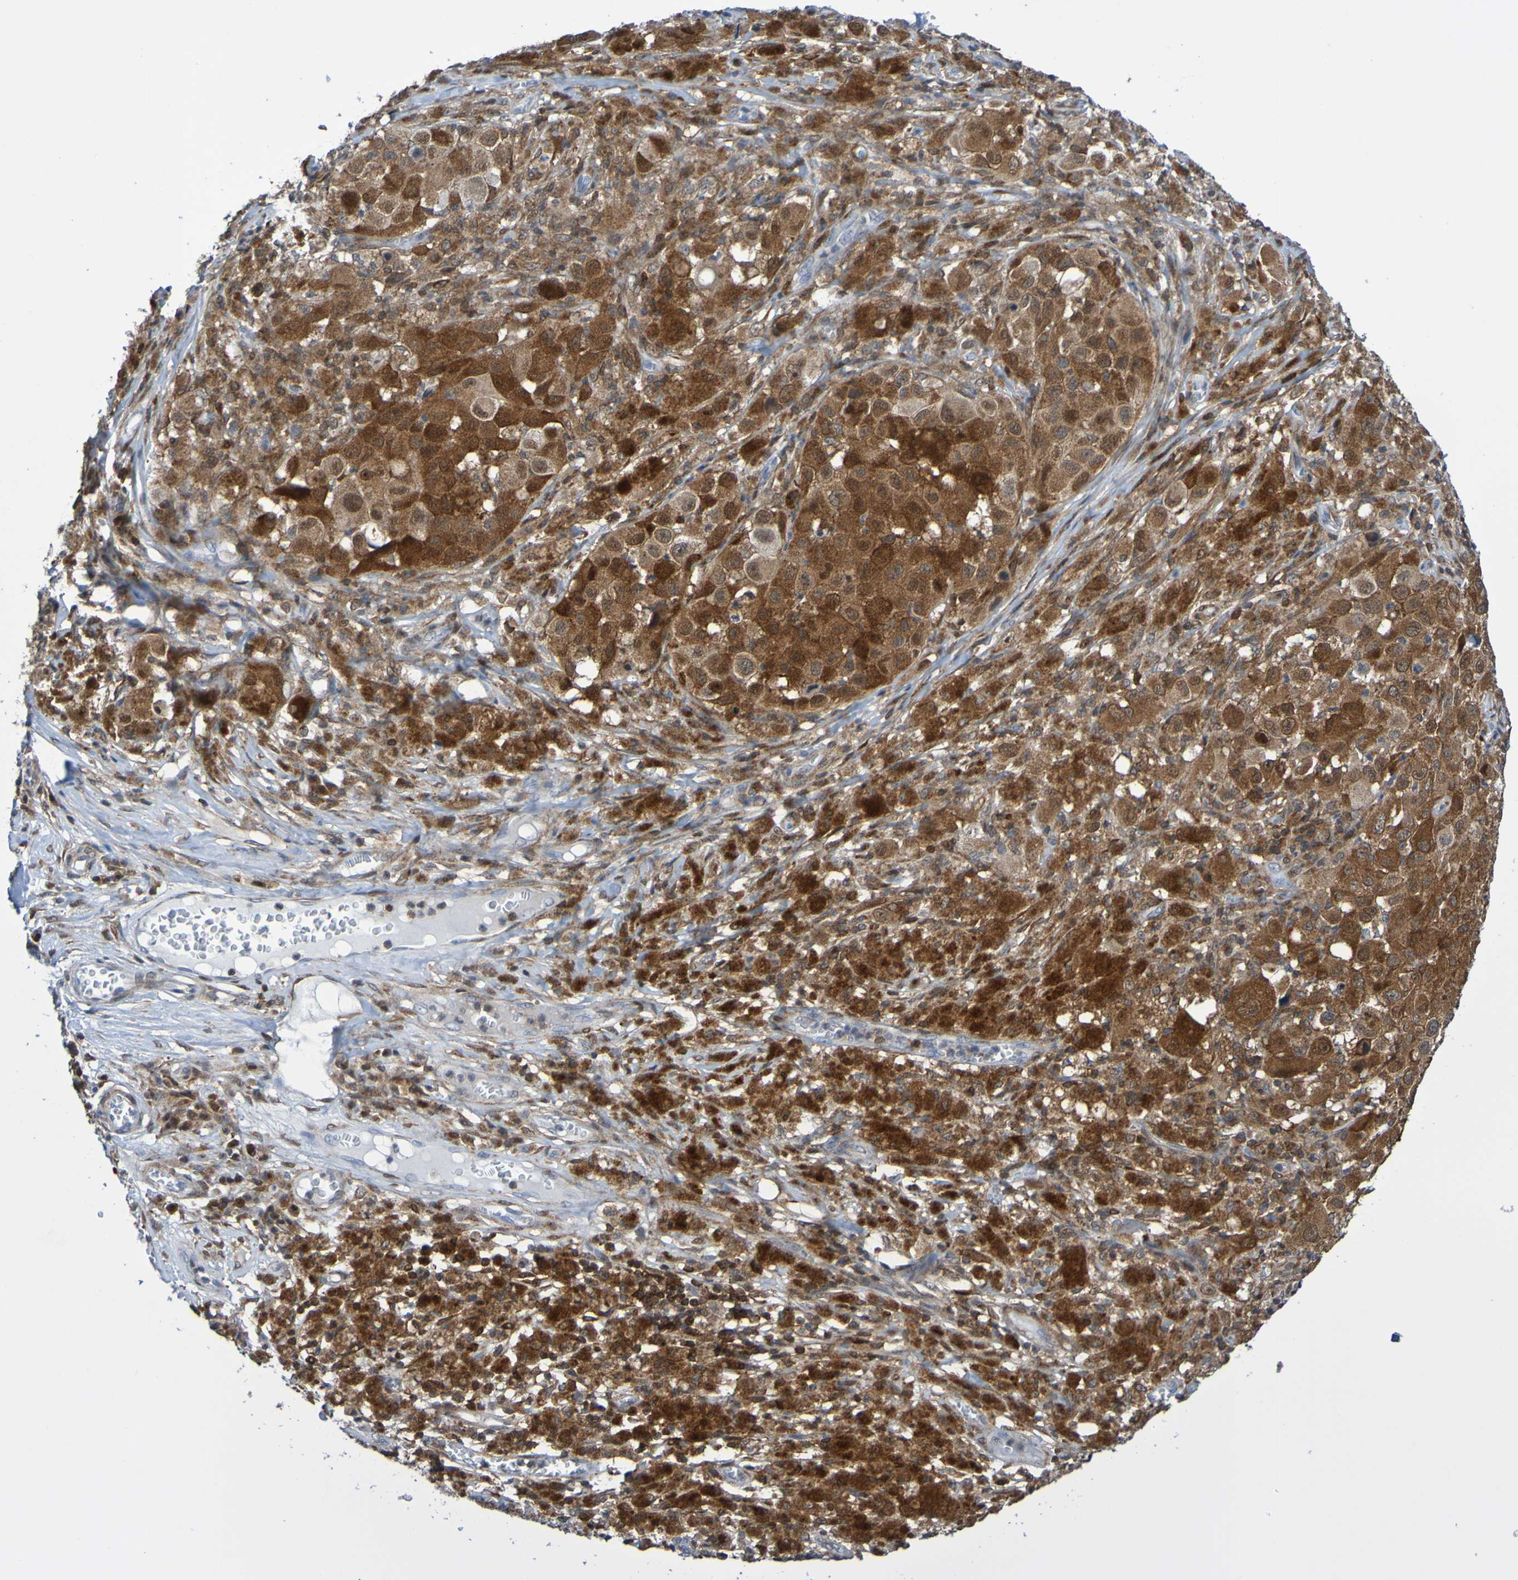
{"staining": {"intensity": "strong", "quantity": ">75%", "location": "cytoplasmic/membranous"}, "tissue": "melanoma", "cell_type": "Tumor cells", "image_type": "cancer", "snomed": [{"axis": "morphology", "description": "Malignant melanoma, NOS"}, {"axis": "topography", "description": "Skin"}], "caption": "Protein staining shows strong cytoplasmic/membranous staining in approximately >75% of tumor cells in malignant melanoma. Immunohistochemistry (ihc) stains the protein in brown and the nuclei are stained blue.", "gene": "ATIC", "patient": {"sex": "male", "age": 96}}